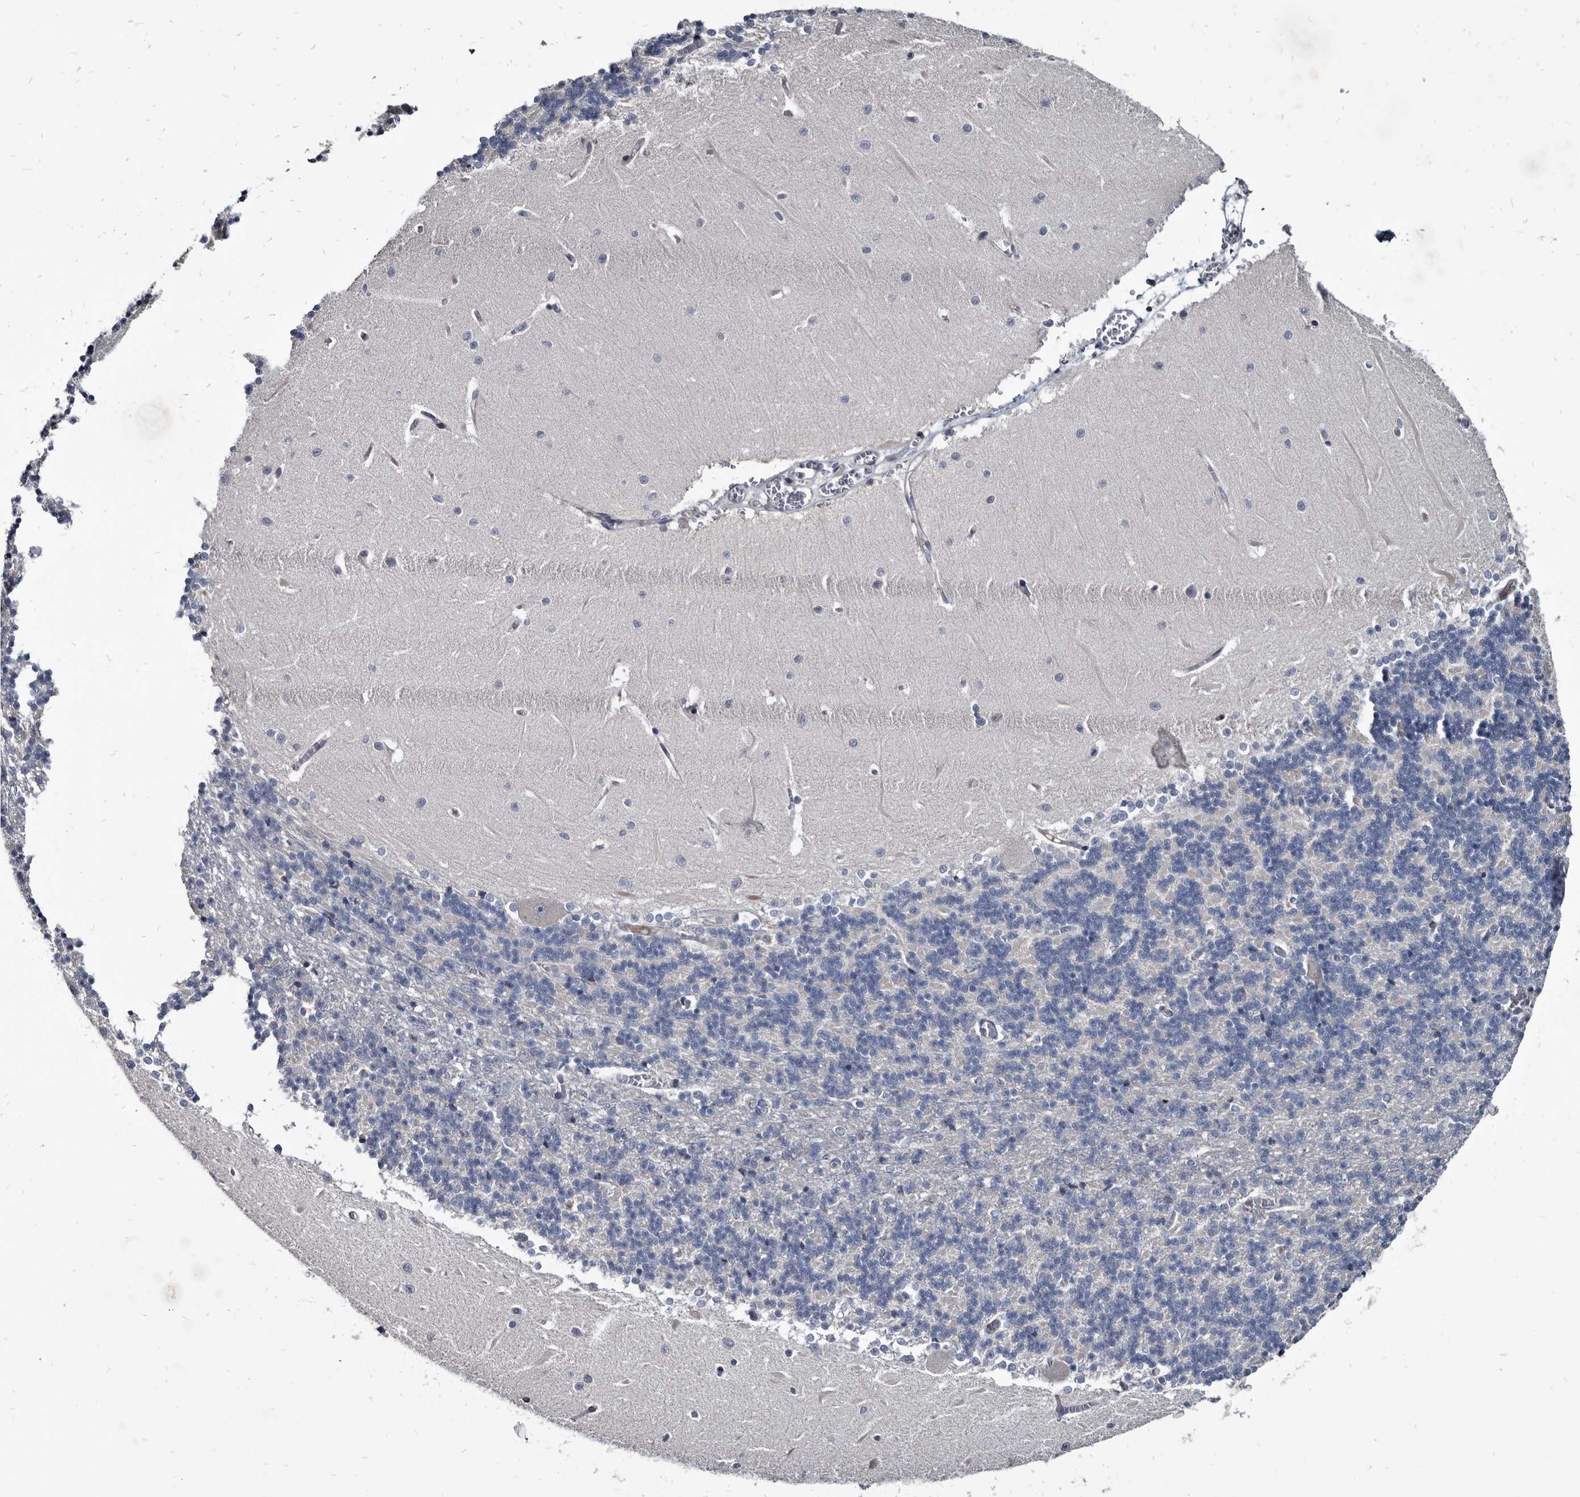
{"staining": {"intensity": "negative", "quantity": "none", "location": "none"}, "tissue": "cerebellum", "cell_type": "Cells in granular layer", "image_type": "normal", "snomed": [{"axis": "morphology", "description": "Normal tissue, NOS"}, {"axis": "topography", "description": "Cerebellum"}], "caption": "A photomicrograph of cerebellum stained for a protein reveals no brown staining in cells in granular layer.", "gene": "PRSS8", "patient": {"sex": "male", "age": 37}}